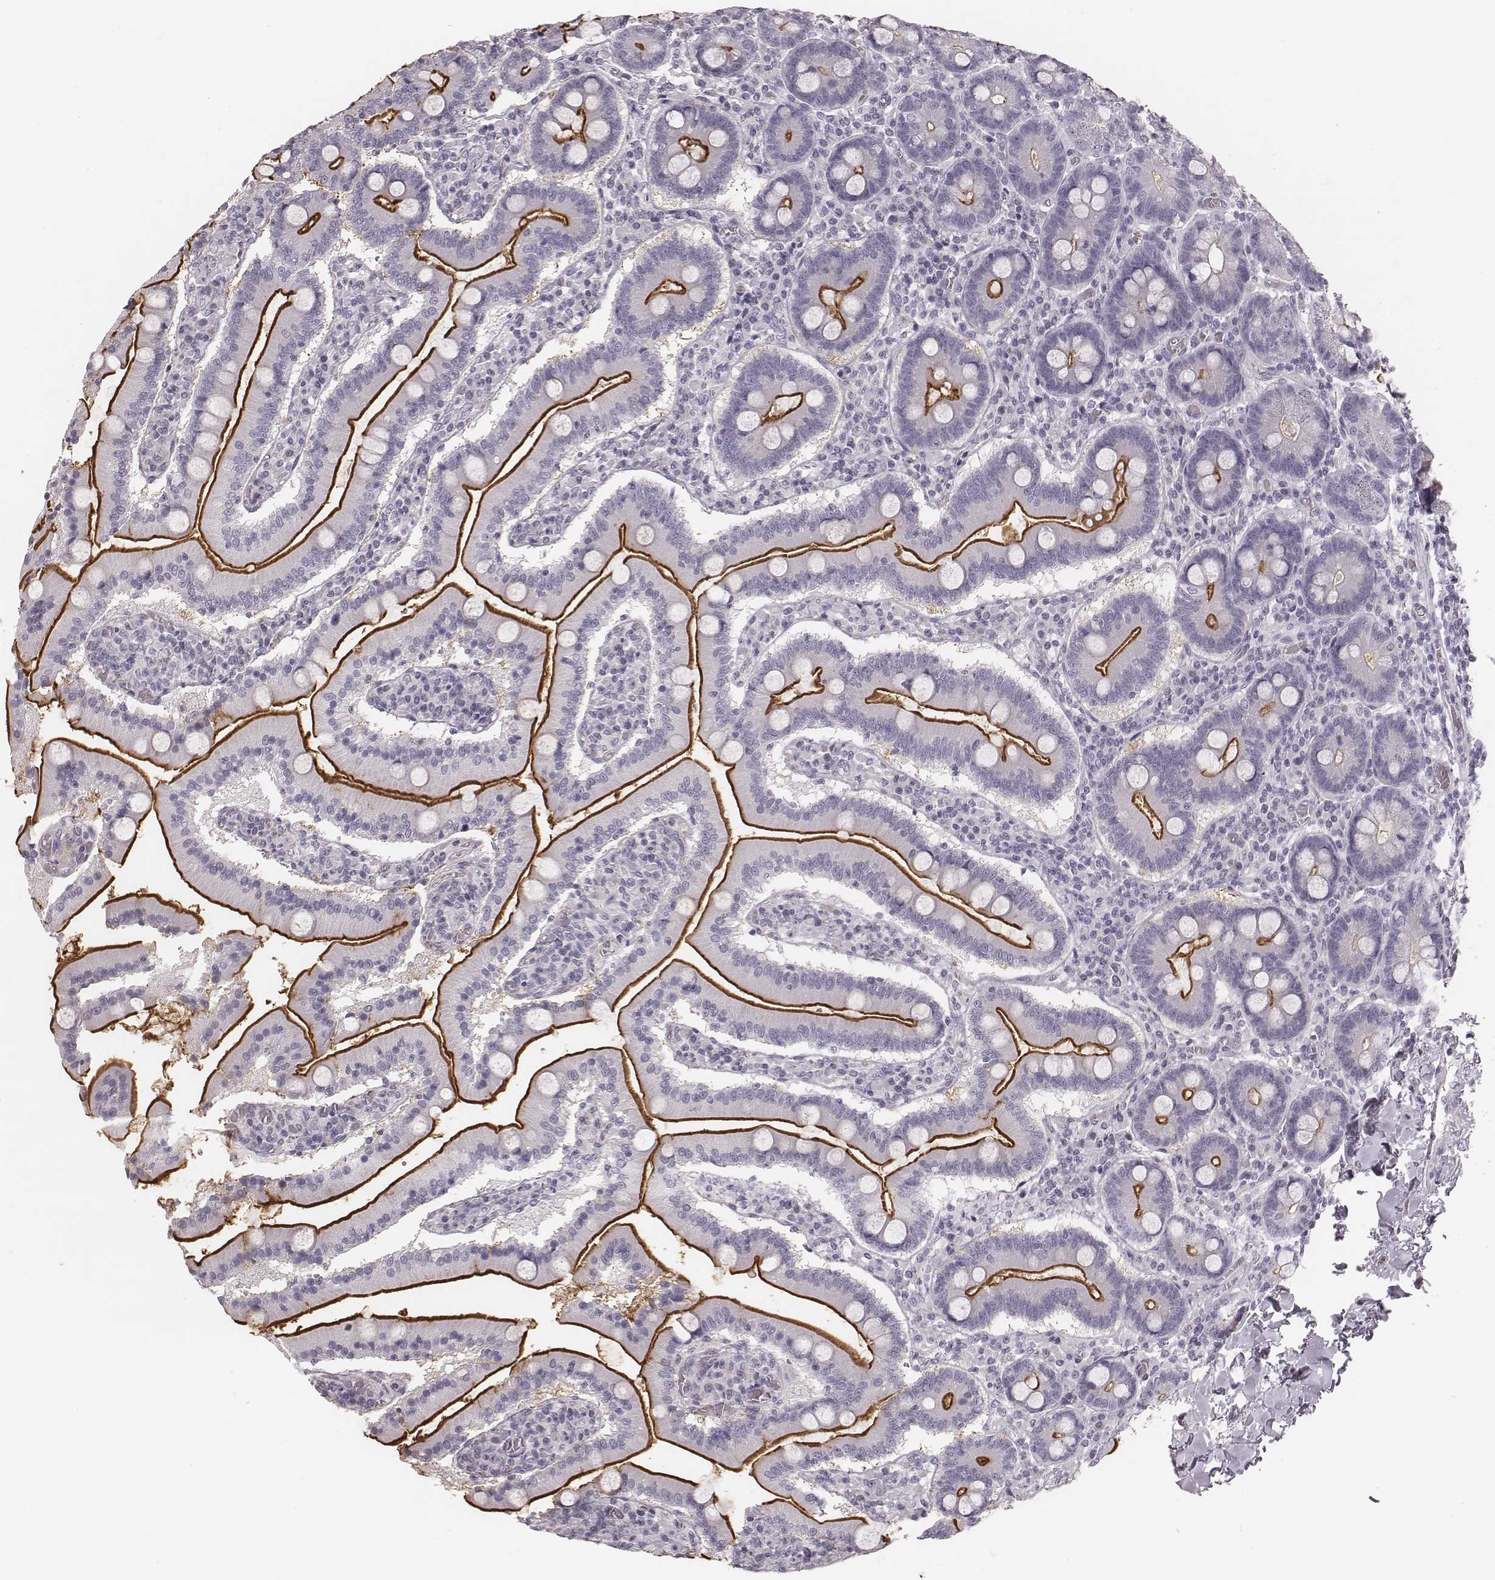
{"staining": {"intensity": "strong", "quantity": "25%-75%", "location": "cytoplasmic/membranous"}, "tissue": "small intestine", "cell_type": "Glandular cells", "image_type": "normal", "snomed": [{"axis": "morphology", "description": "Normal tissue, NOS"}, {"axis": "topography", "description": "Small intestine"}], "caption": "About 25%-75% of glandular cells in unremarkable small intestine show strong cytoplasmic/membranous protein positivity as visualized by brown immunohistochemical staining.", "gene": "SPA17", "patient": {"sex": "male", "age": 37}}